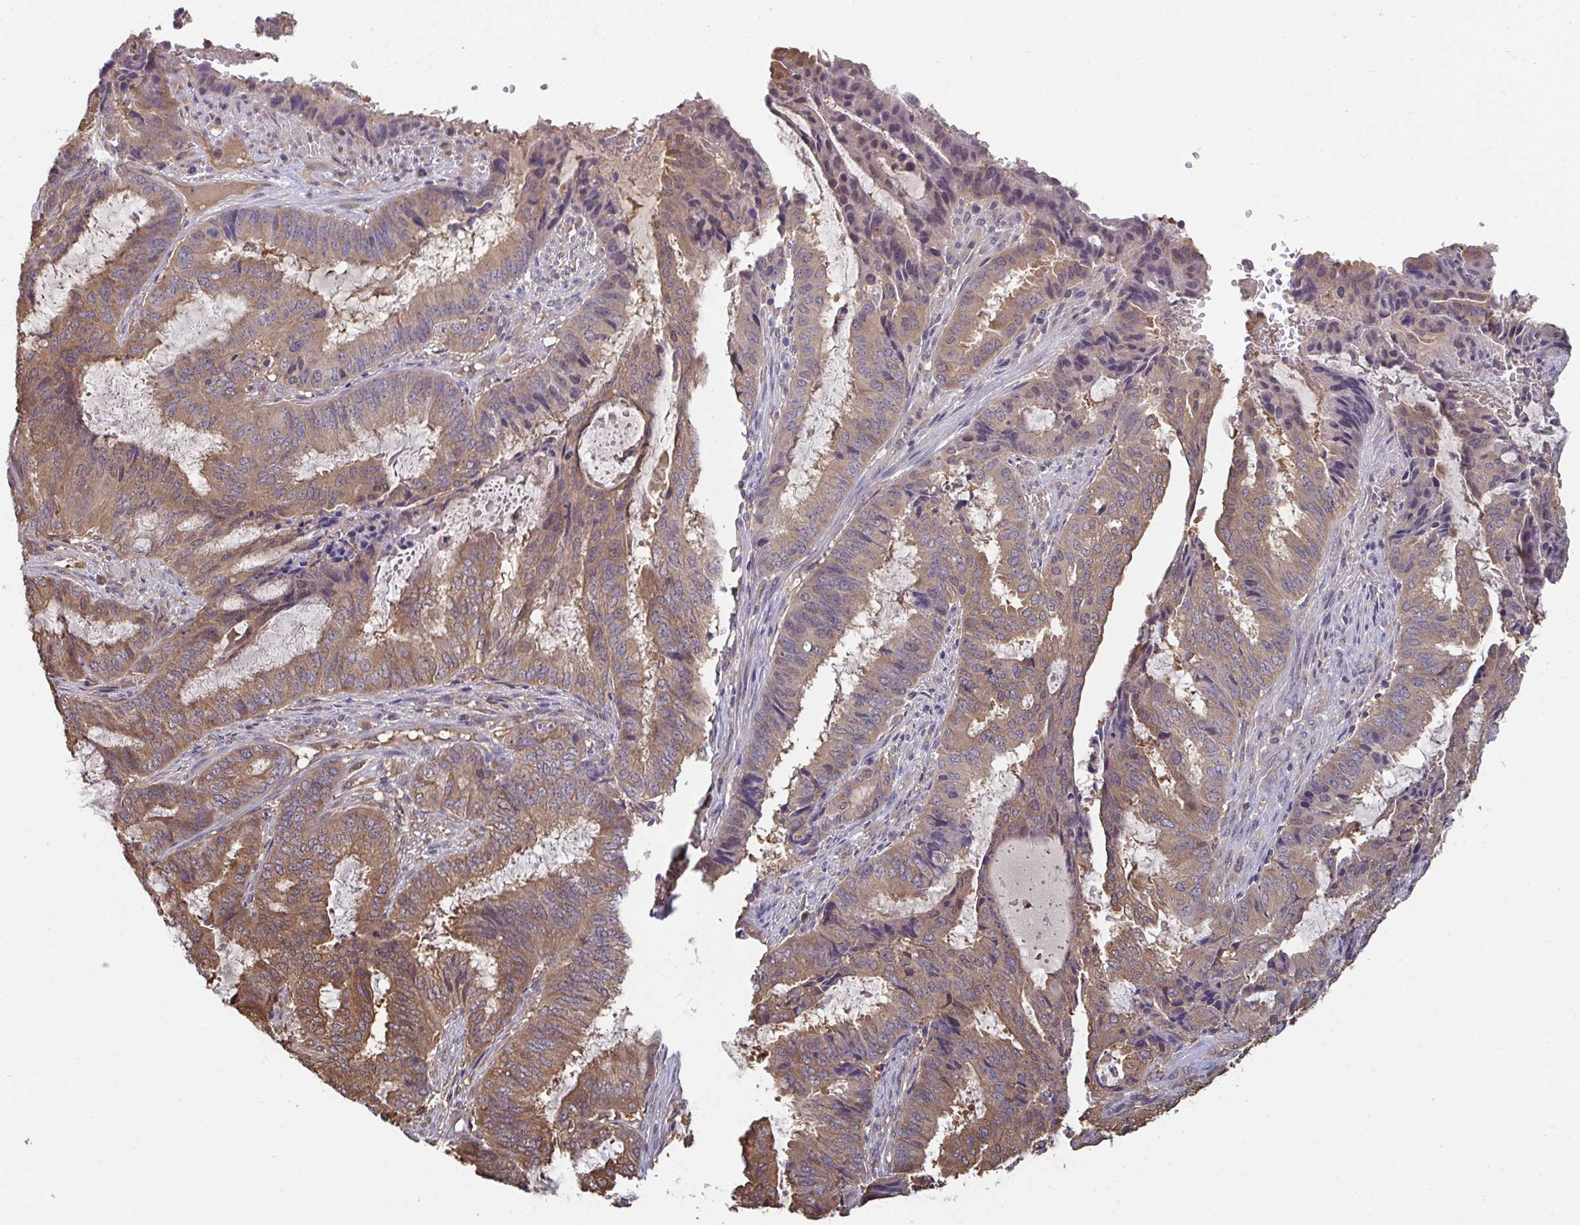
{"staining": {"intensity": "moderate", "quantity": ">75%", "location": "cytoplasmic/membranous"}, "tissue": "endometrial cancer", "cell_type": "Tumor cells", "image_type": "cancer", "snomed": [{"axis": "morphology", "description": "Adenocarcinoma, NOS"}, {"axis": "topography", "description": "Endometrium"}], "caption": "Human endometrial adenocarcinoma stained for a protein (brown) shows moderate cytoplasmic/membranous positive positivity in approximately >75% of tumor cells.", "gene": "TTC9C", "patient": {"sex": "female", "age": 51}}